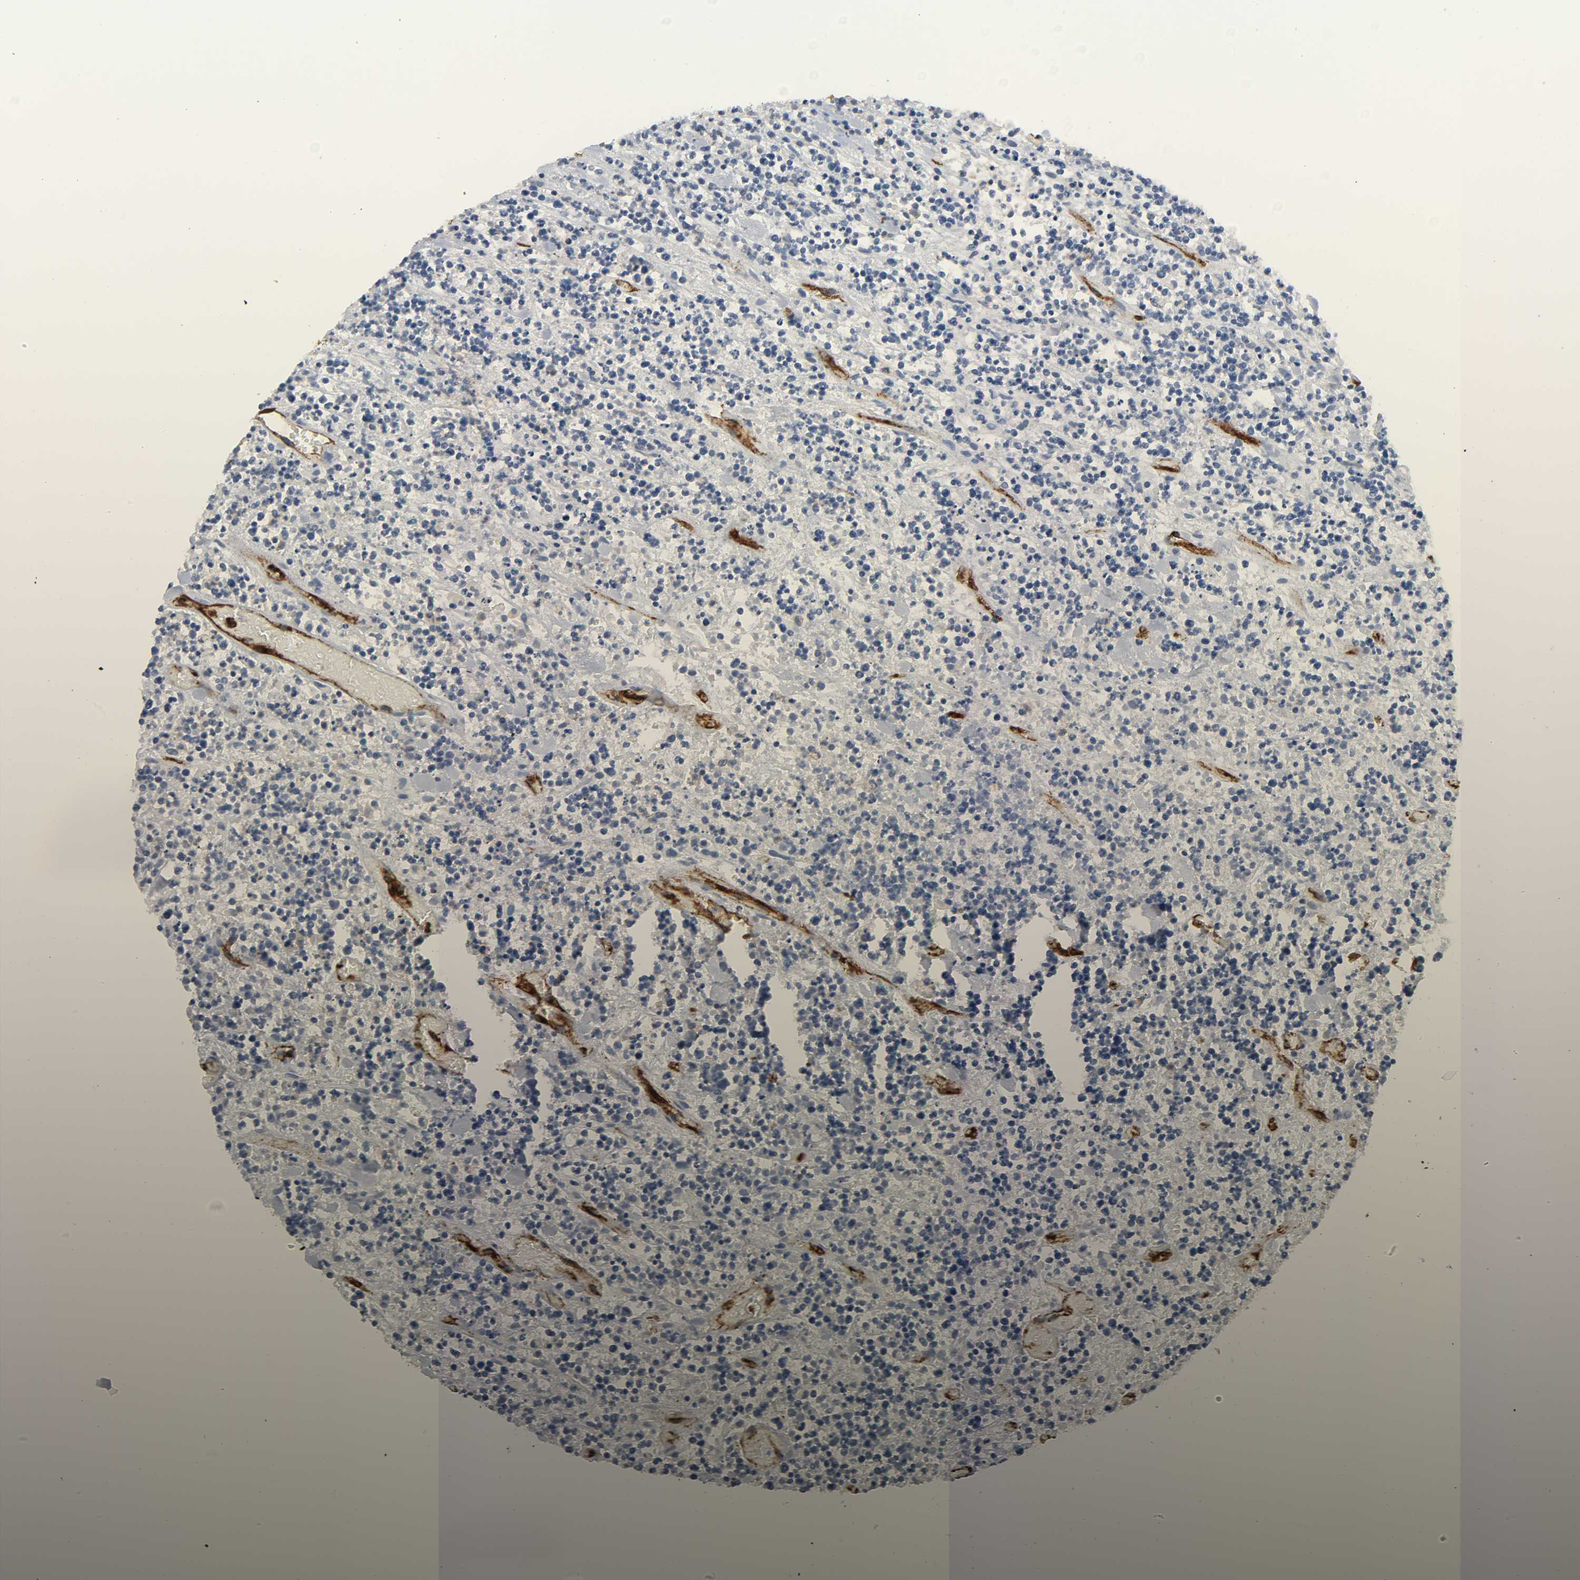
{"staining": {"intensity": "negative", "quantity": "none", "location": "none"}, "tissue": "lymphoma", "cell_type": "Tumor cells", "image_type": "cancer", "snomed": [{"axis": "morphology", "description": "Malignant lymphoma, non-Hodgkin's type, High grade"}, {"axis": "topography", "description": "Soft tissue"}], "caption": "Immunohistochemistry of lymphoma exhibits no expression in tumor cells.", "gene": "PECAM1", "patient": {"sex": "male", "age": 18}}